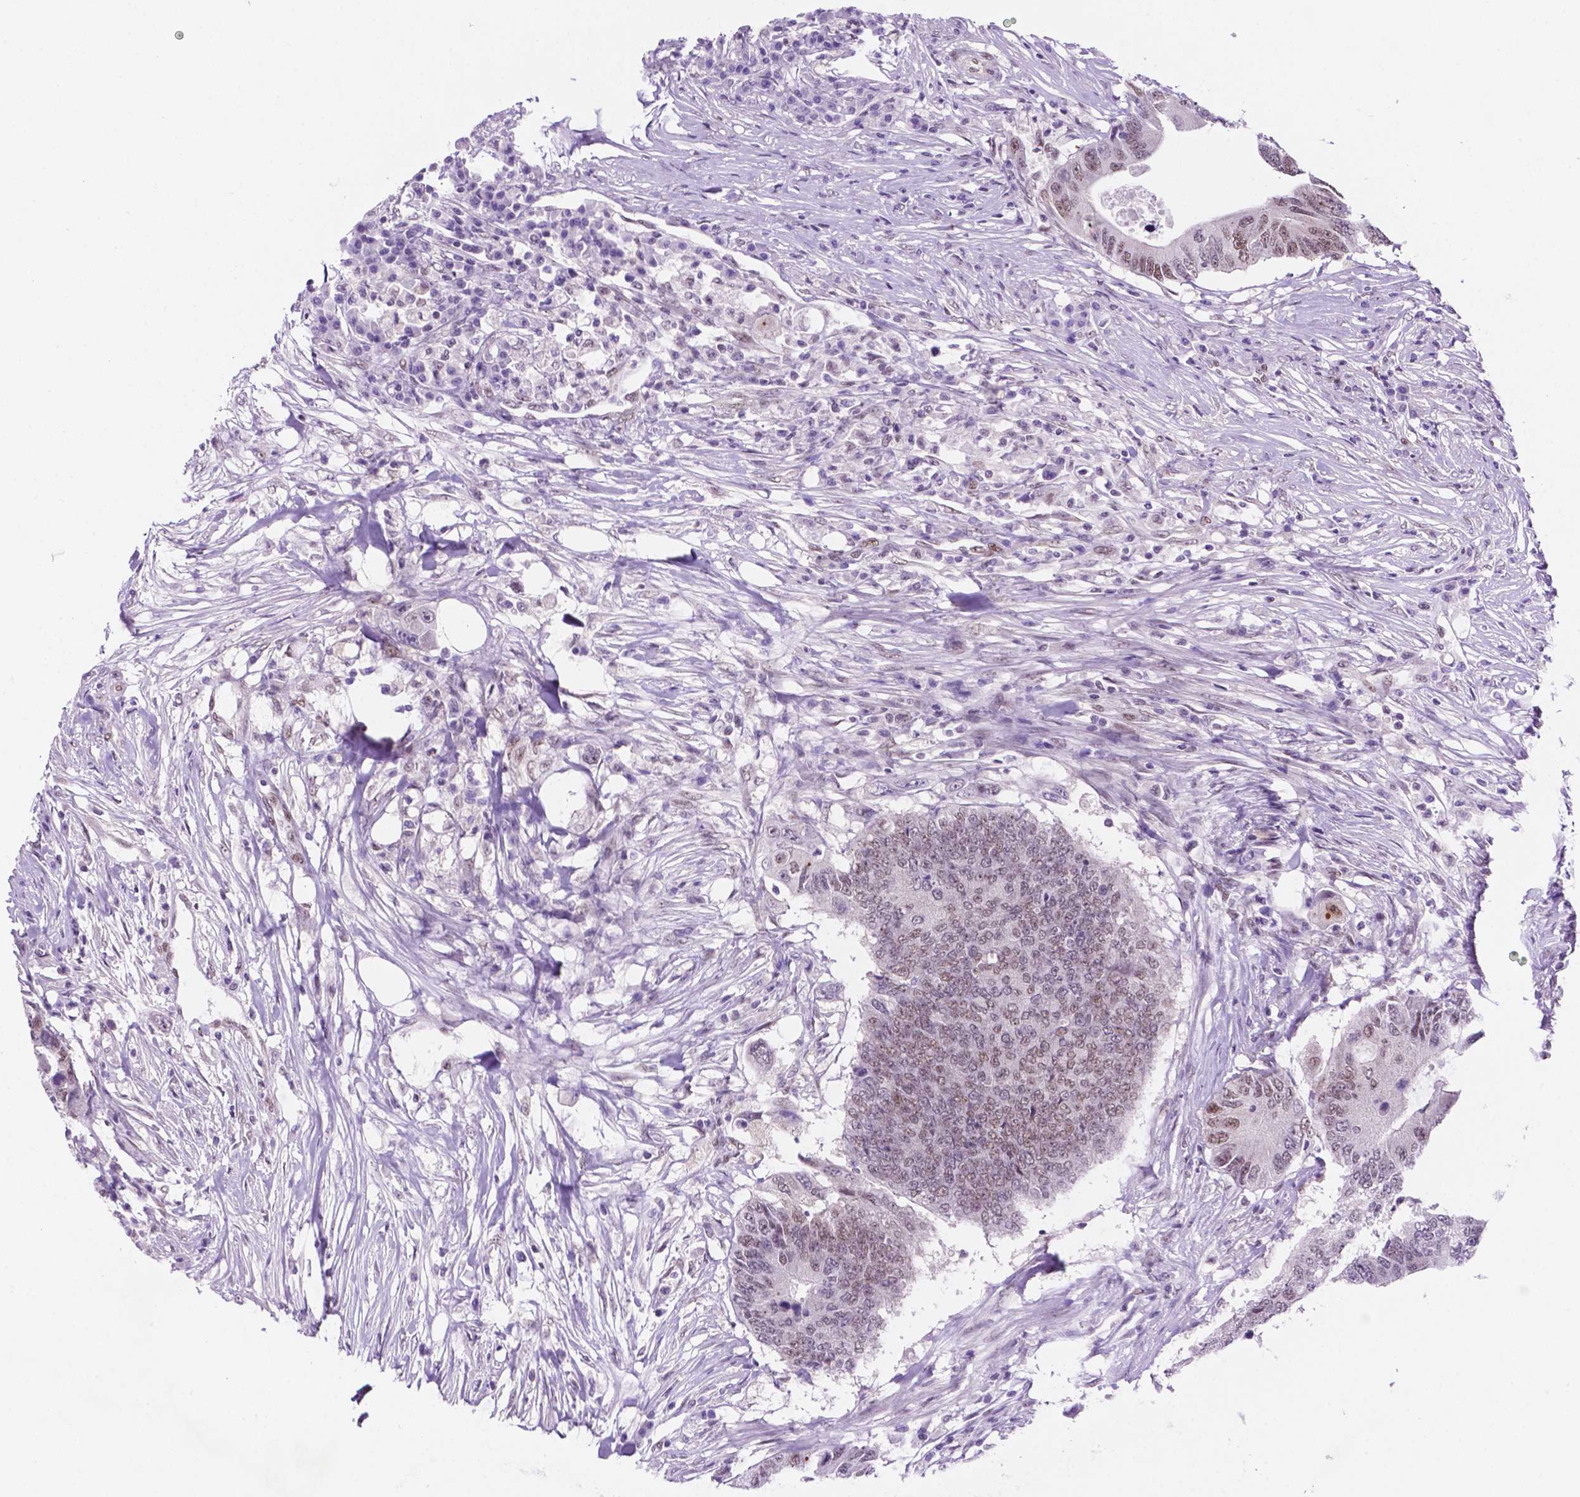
{"staining": {"intensity": "weak", "quantity": "25%-75%", "location": "nuclear"}, "tissue": "colorectal cancer", "cell_type": "Tumor cells", "image_type": "cancer", "snomed": [{"axis": "morphology", "description": "Adenocarcinoma, NOS"}, {"axis": "topography", "description": "Colon"}], "caption": "Colorectal cancer was stained to show a protein in brown. There is low levels of weak nuclear expression in about 25%-75% of tumor cells.", "gene": "ERF", "patient": {"sex": "male", "age": 71}}